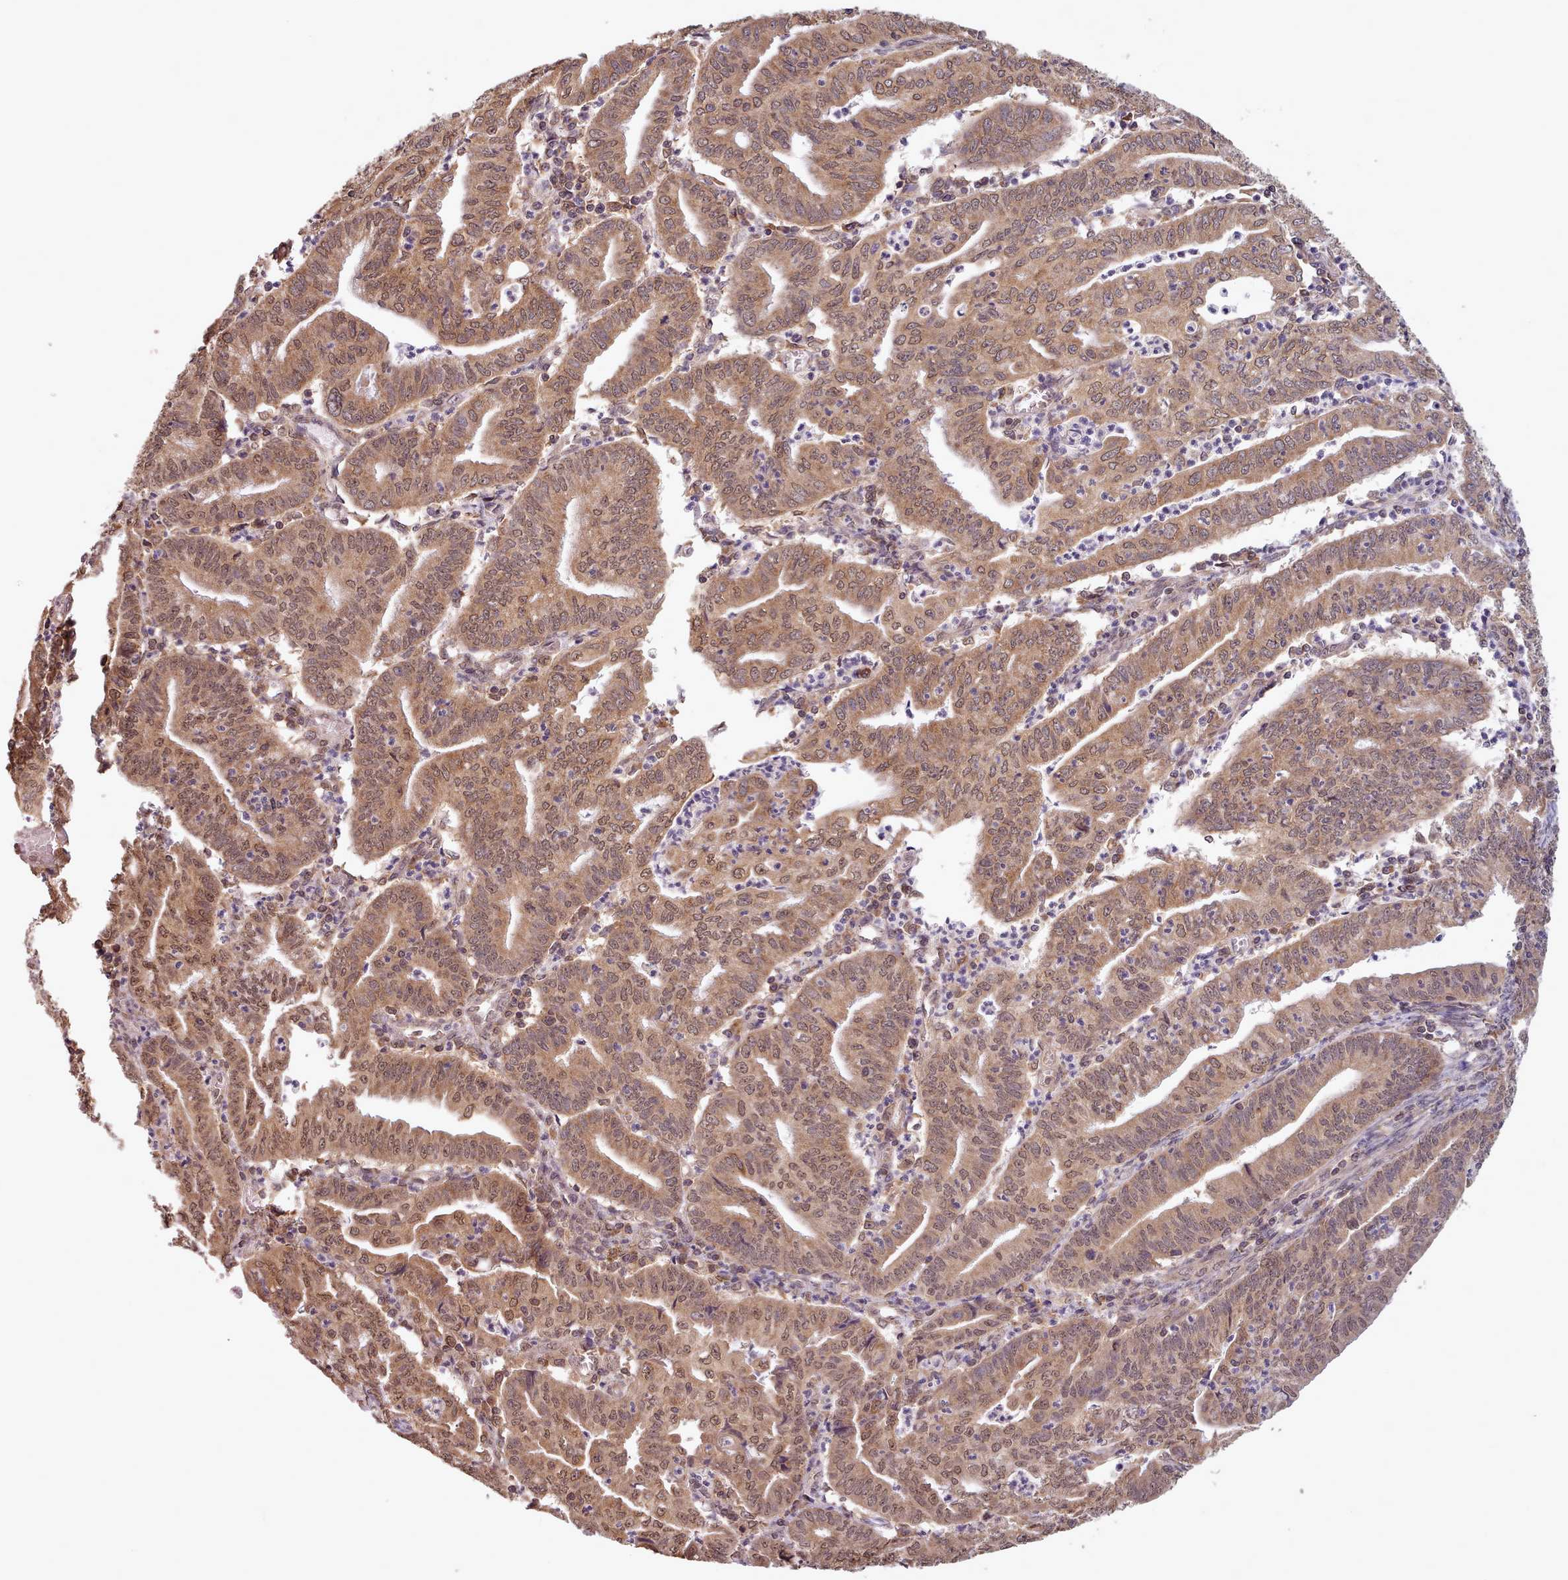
{"staining": {"intensity": "moderate", "quantity": ">75%", "location": "cytoplasmic/membranous,nuclear"}, "tissue": "endometrial cancer", "cell_type": "Tumor cells", "image_type": "cancer", "snomed": [{"axis": "morphology", "description": "Adenocarcinoma, NOS"}, {"axis": "topography", "description": "Endometrium"}], "caption": "Immunohistochemistry (IHC) of human endometrial adenocarcinoma shows medium levels of moderate cytoplasmic/membranous and nuclear positivity in about >75% of tumor cells.", "gene": "PIP4P1", "patient": {"sex": "female", "age": 60}}